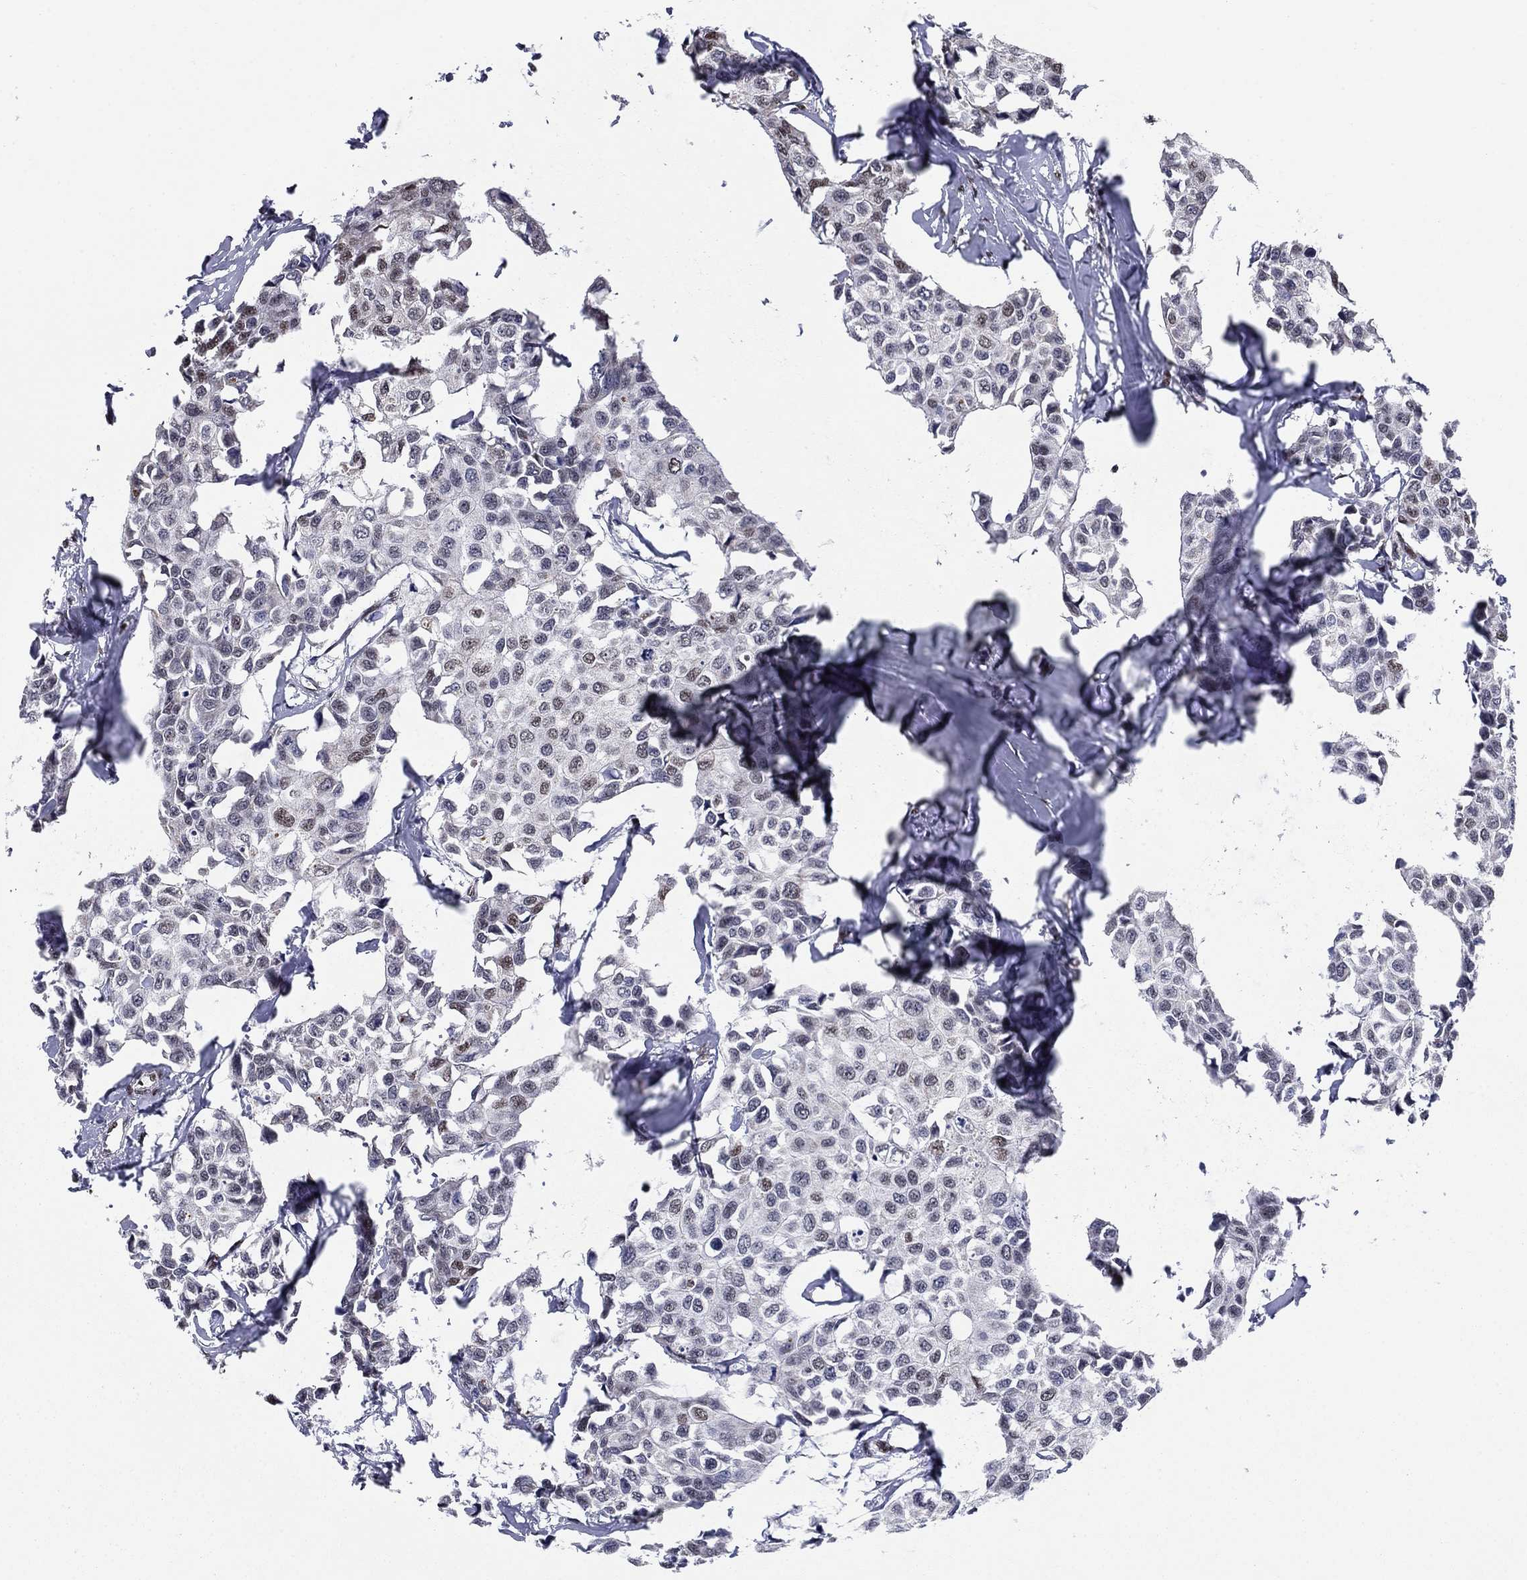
{"staining": {"intensity": "weak", "quantity": "25%-75%", "location": "cytoplasmic/membranous,nuclear"}, "tissue": "breast cancer", "cell_type": "Tumor cells", "image_type": "cancer", "snomed": [{"axis": "morphology", "description": "Duct carcinoma"}, {"axis": "topography", "description": "Breast"}], "caption": "IHC of human breast cancer (invasive ductal carcinoma) reveals low levels of weak cytoplasmic/membranous and nuclear positivity in about 25%-75% of tumor cells. (DAB (3,3'-diaminobenzidine) IHC, brown staining for protein, blue staining for nuclei).", "gene": "N4BP2", "patient": {"sex": "female", "age": 80}}